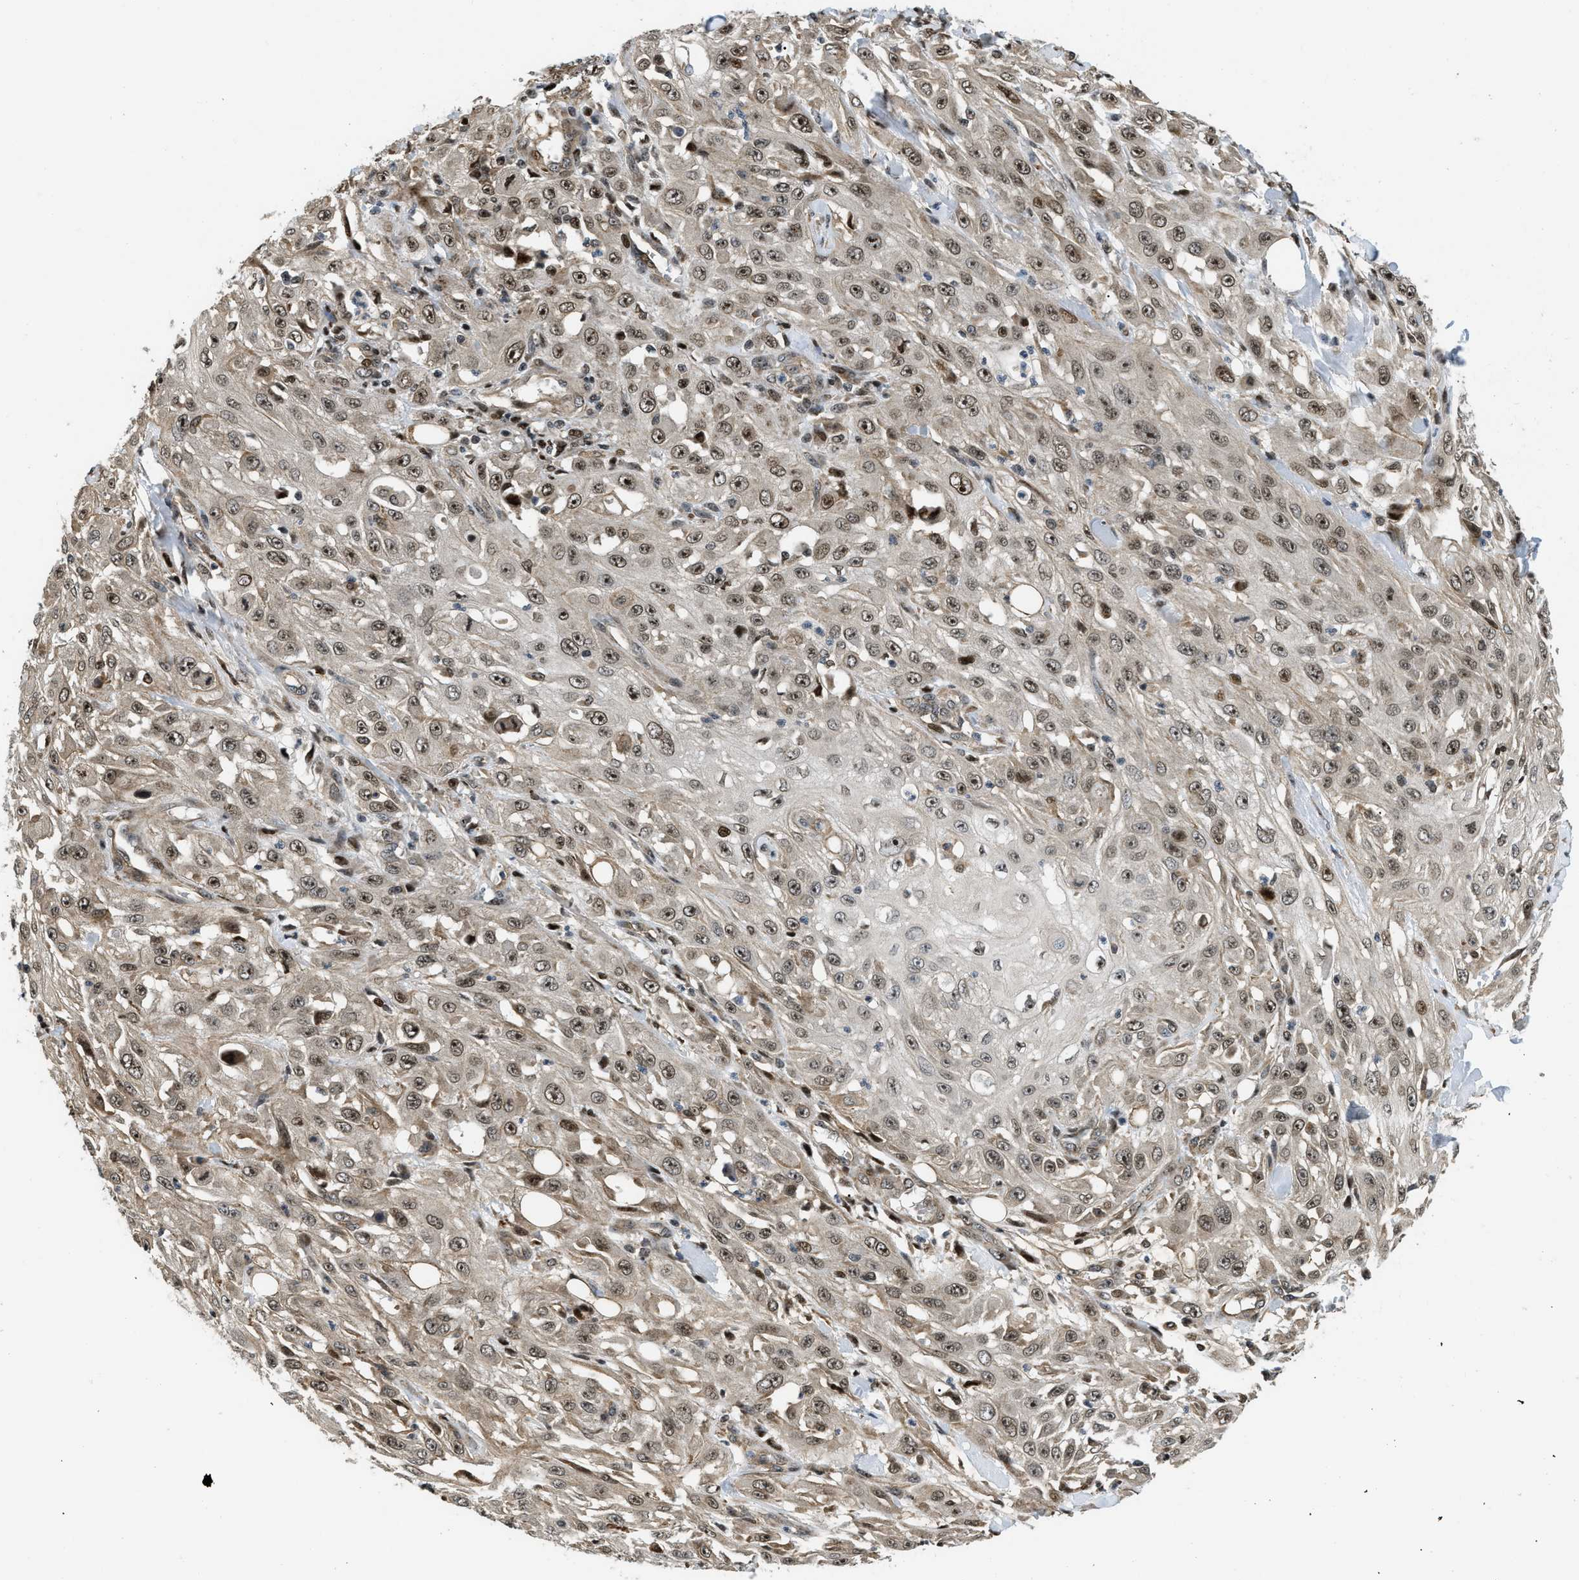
{"staining": {"intensity": "moderate", "quantity": ">75%", "location": "nuclear"}, "tissue": "skin cancer", "cell_type": "Tumor cells", "image_type": "cancer", "snomed": [{"axis": "morphology", "description": "Squamous cell carcinoma, NOS"}, {"axis": "morphology", "description": "Squamous cell carcinoma, metastatic, NOS"}, {"axis": "topography", "description": "Skin"}, {"axis": "topography", "description": "Lymph node"}], "caption": "Skin cancer (squamous cell carcinoma) stained for a protein displays moderate nuclear positivity in tumor cells.", "gene": "LTA4H", "patient": {"sex": "male", "age": 75}}